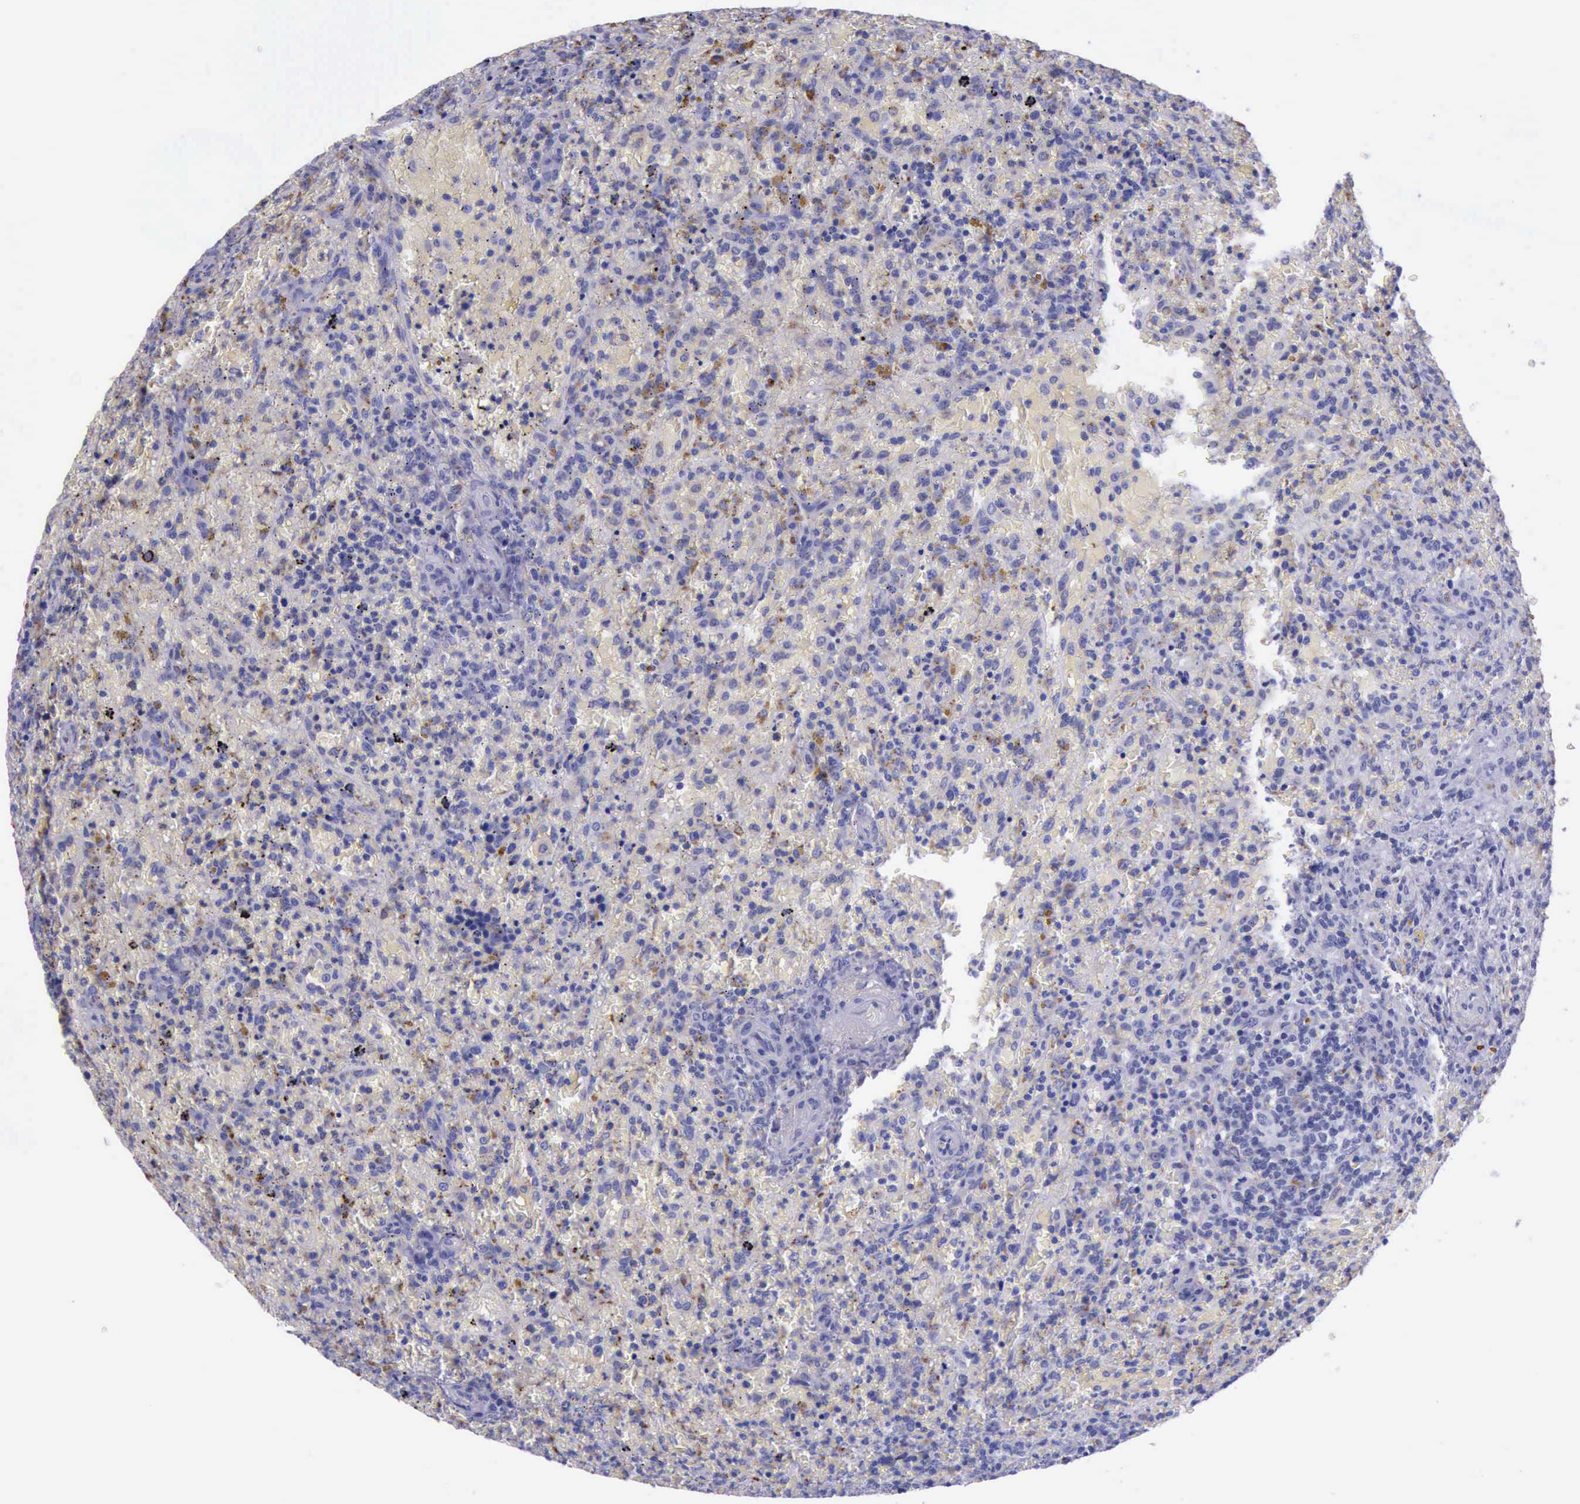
{"staining": {"intensity": "weak", "quantity": "<25%", "location": "cytoplasmic/membranous"}, "tissue": "lymphoma", "cell_type": "Tumor cells", "image_type": "cancer", "snomed": [{"axis": "morphology", "description": "Malignant lymphoma, non-Hodgkin's type, High grade"}, {"axis": "topography", "description": "Spleen"}, {"axis": "topography", "description": "Lymph node"}], "caption": "IHC histopathology image of lymphoma stained for a protein (brown), which demonstrates no positivity in tumor cells. (Brightfield microscopy of DAB (3,3'-diaminobenzidine) immunohistochemistry at high magnification).", "gene": "GLA", "patient": {"sex": "female", "age": 70}}